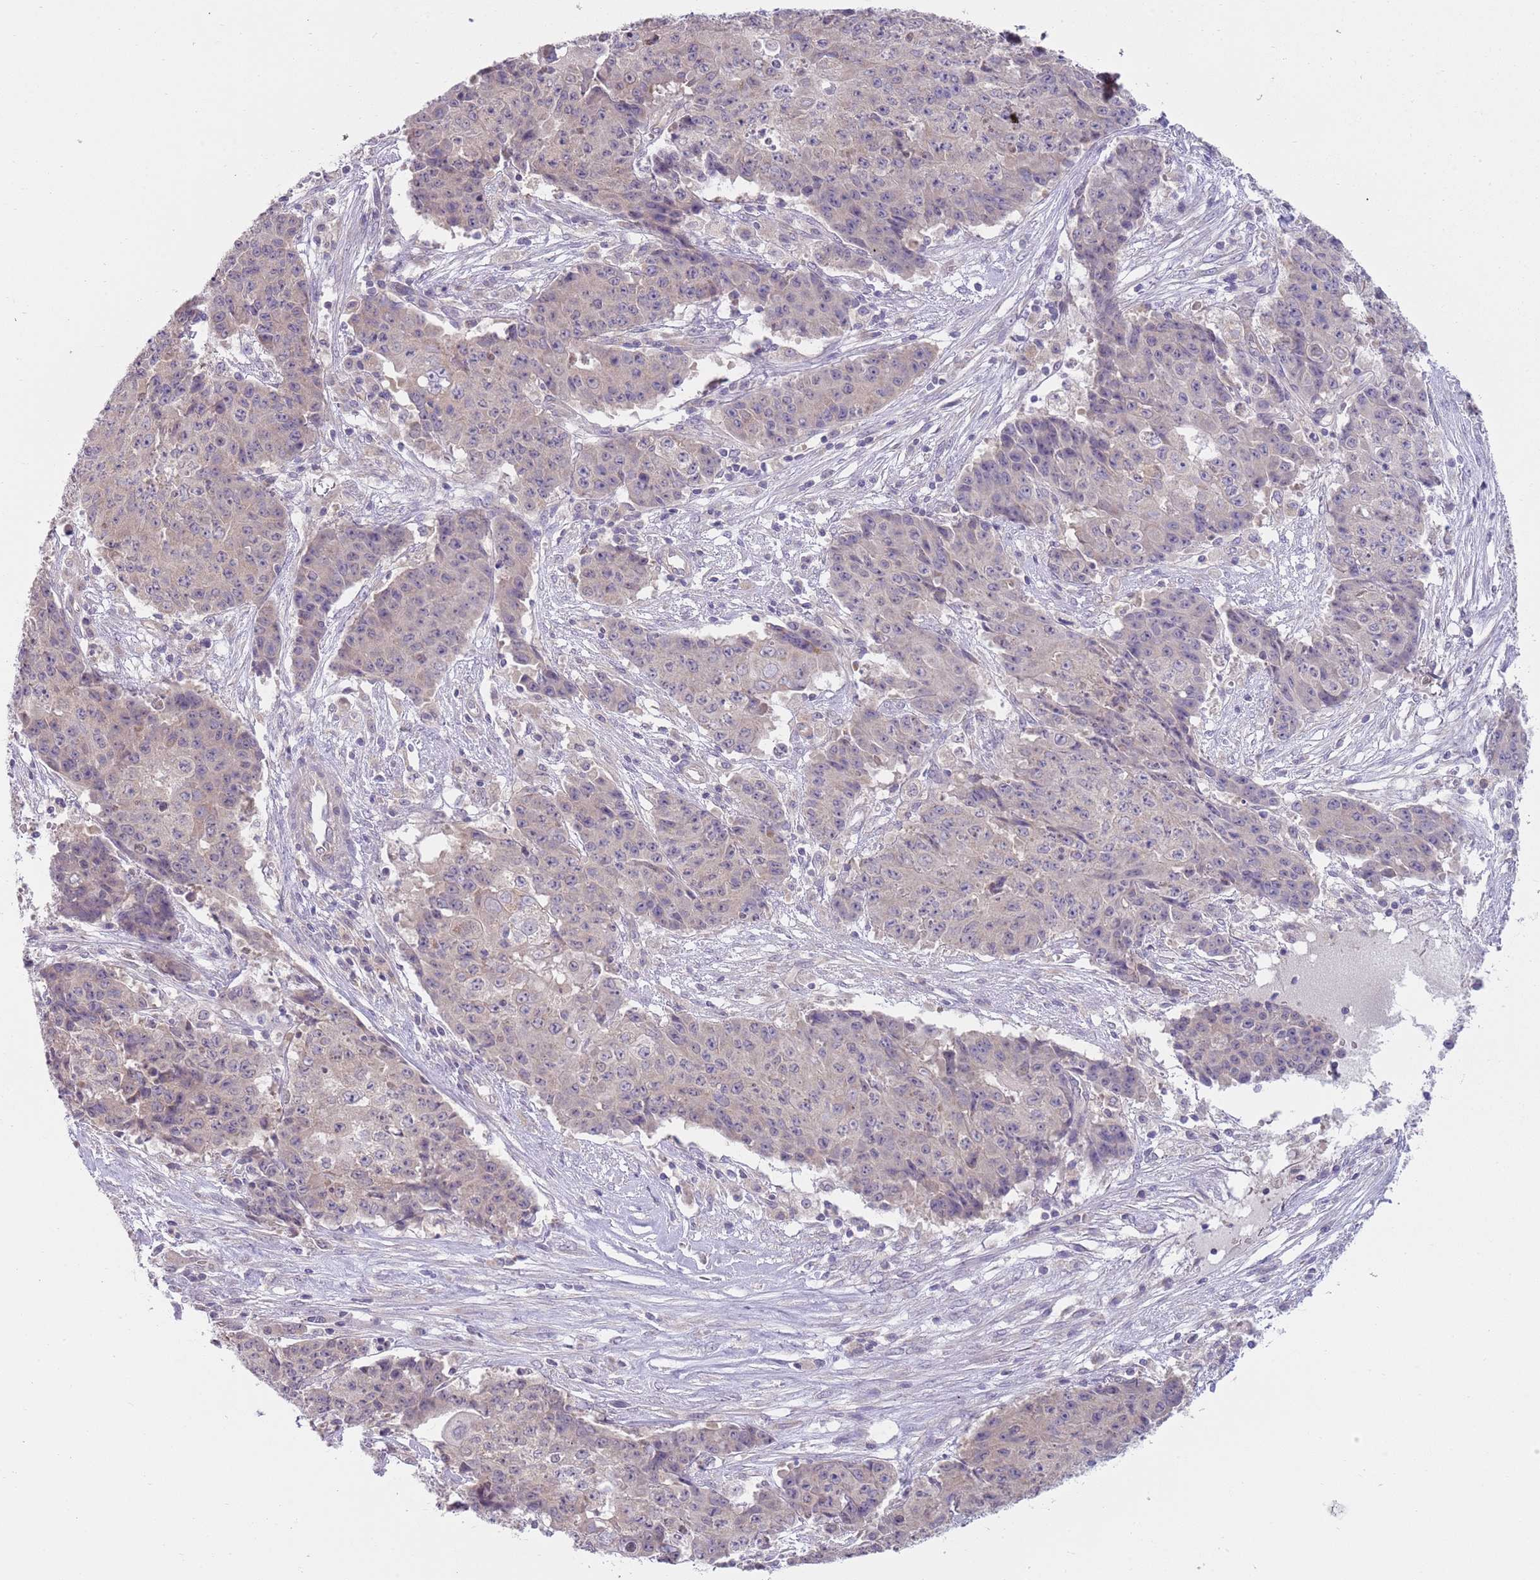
{"staining": {"intensity": "negative", "quantity": "none", "location": "none"}, "tissue": "ovarian cancer", "cell_type": "Tumor cells", "image_type": "cancer", "snomed": [{"axis": "morphology", "description": "Carcinoma, endometroid"}, {"axis": "topography", "description": "Ovary"}], "caption": "An image of human ovarian endometroid carcinoma is negative for staining in tumor cells.", "gene": "SKOR2", "patient": {"sex": "female", "age": 42}}